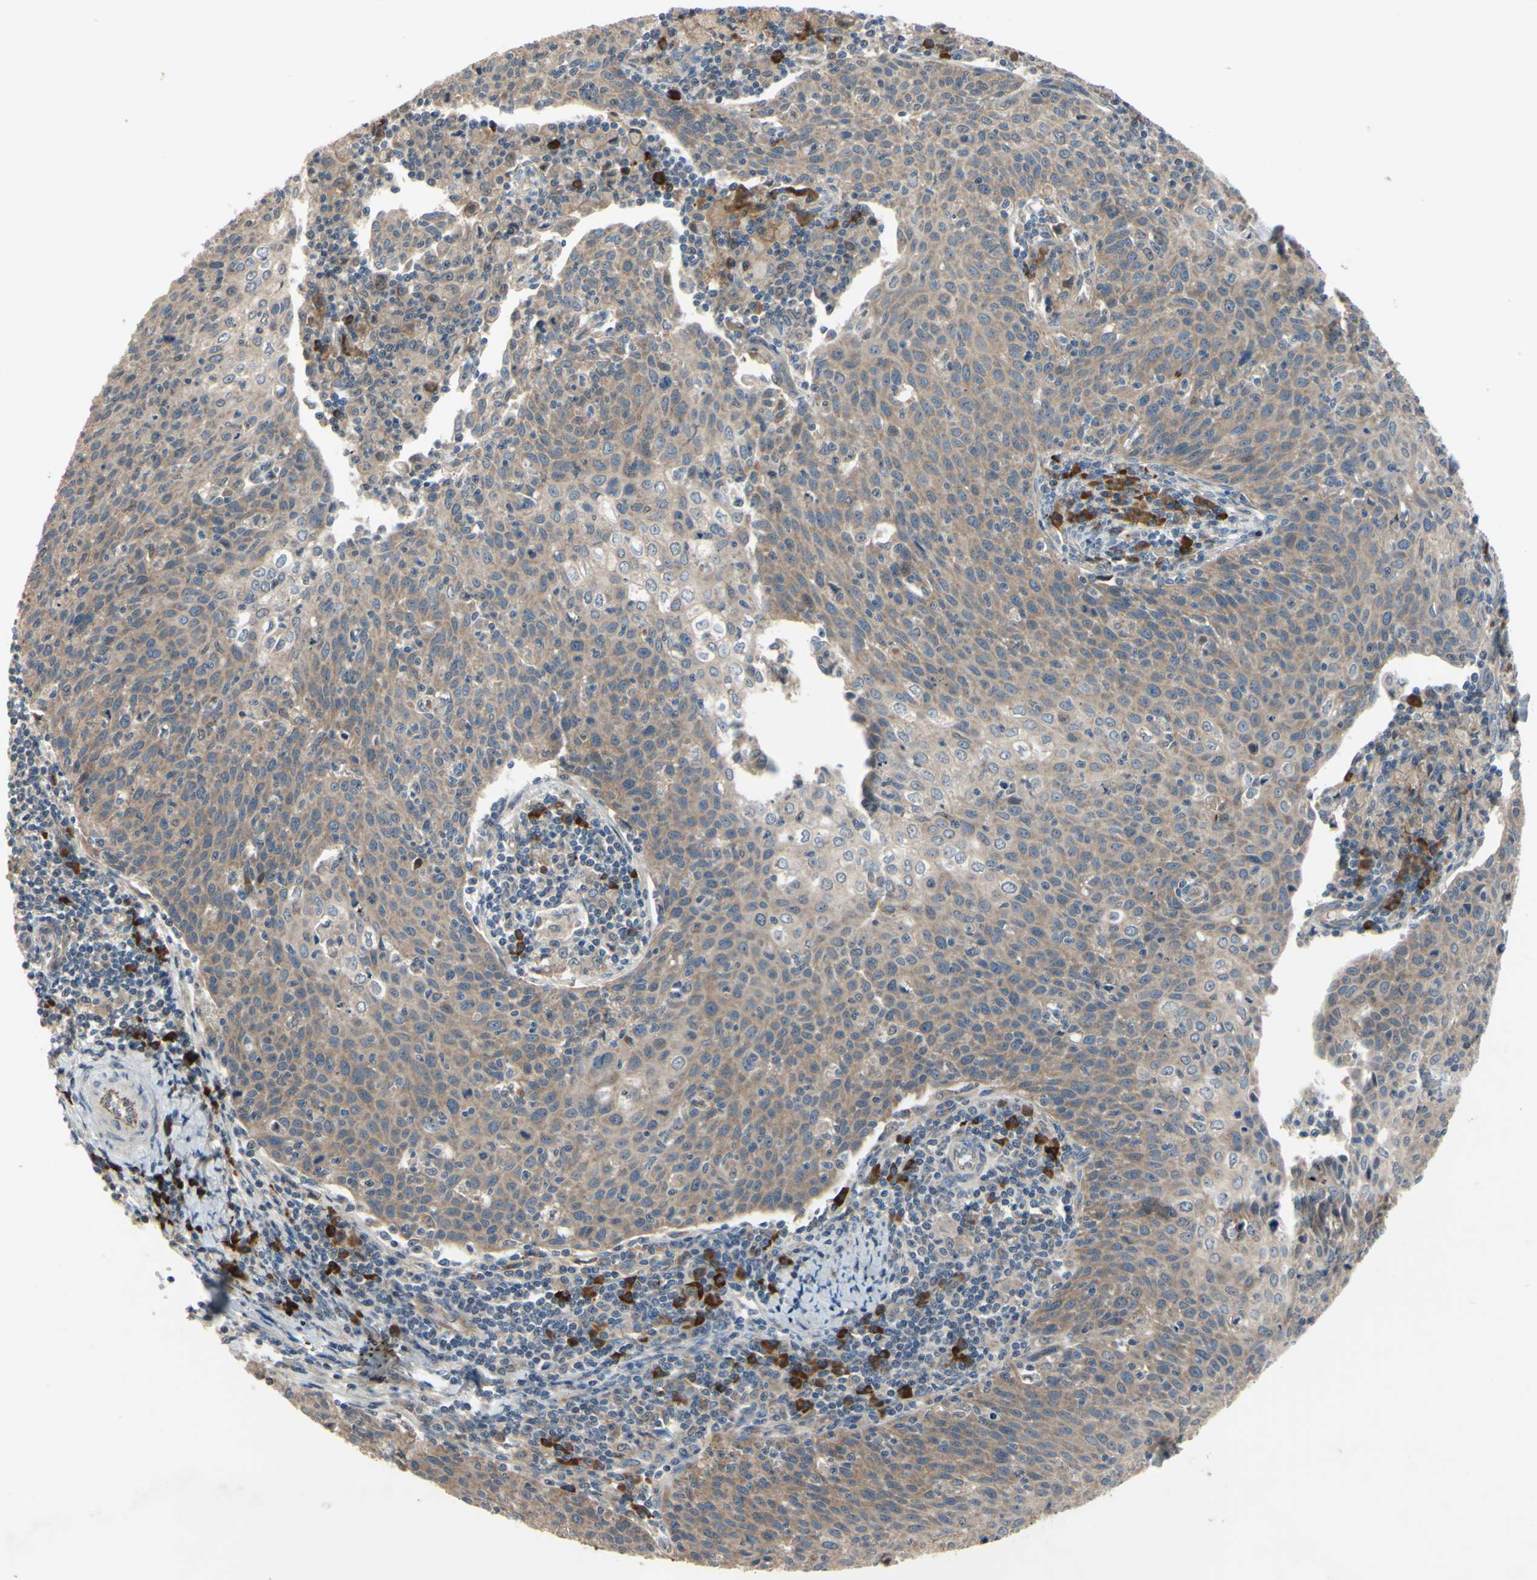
{"staining": {"intensity": "weak", "quantity": ">75%", "location": "cytoplasmic/membranous"}, "tissue": "cervical cancer", "cell_type": "Tumor cells", "image_type": "cancer", "snomed": [{"axis": "morphology", "description": "Squamous cell carcinoma, NOS"}, {"axis": "topography", "description": "Cervix"}], "caption": "Protein staining by immunohistochemistry displays weak cytoplasmic/membranous positivity in about >75% of tumor cells in cervical squamous cell carcinoma. (IHC, brightfield microscopy, high magnification).", "gene": "XIAP", "patient": {"sex": "female", "age": 38}}